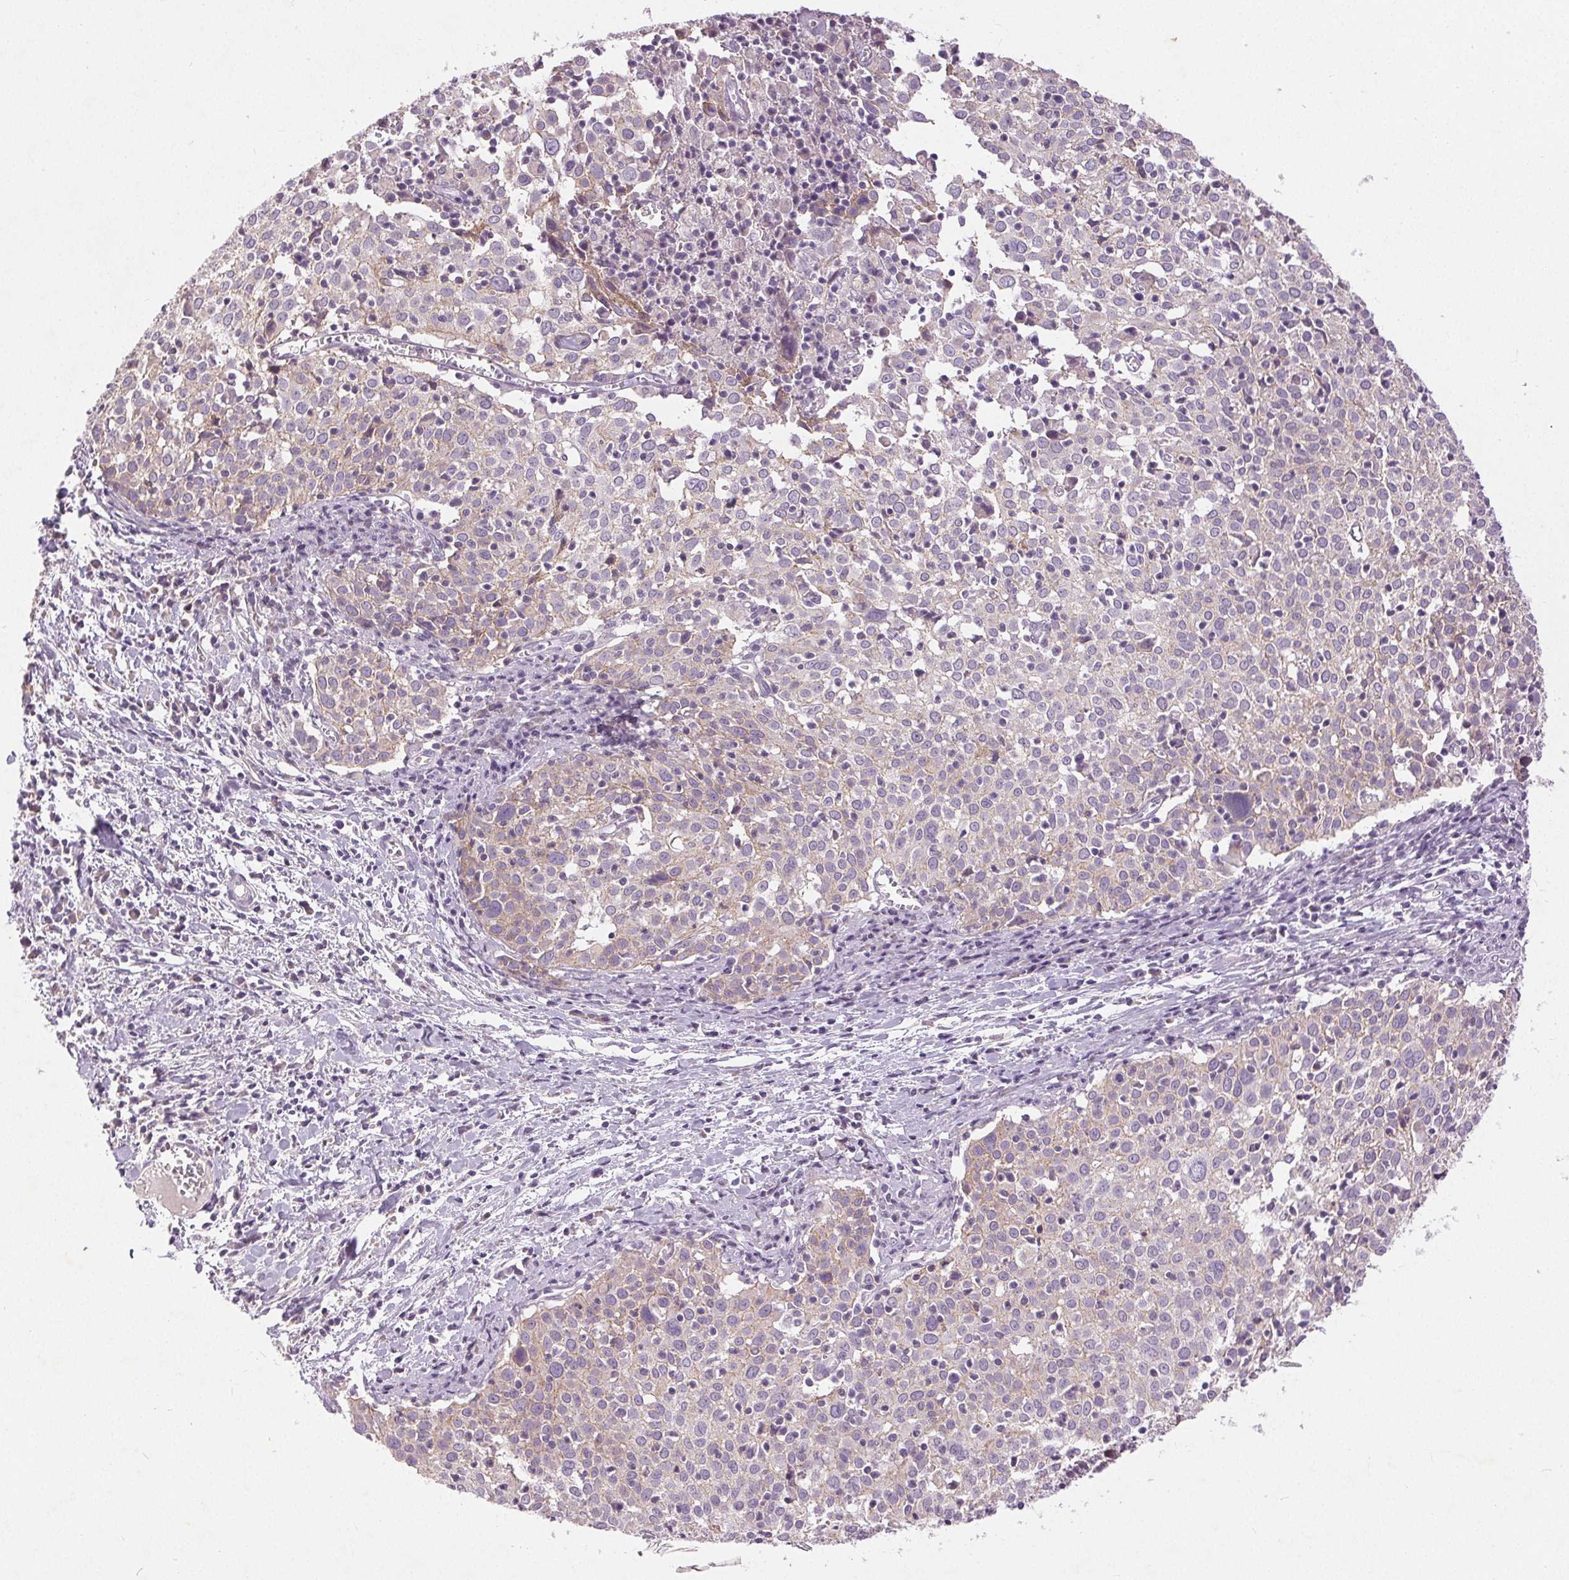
{"staining": {"intensity": "moderate", "quantity": "<25%", "location": "cytoplasmic/membranous"}, "tissue": "cervical cancer", "cell_type": "Tumor cells", "image_type": "cancer", "snomed": [{"axis": "morphology", "description": "Squamous cell carcinoma, NOS"}, {"axis": "topography", "description": "Cervix"}], "caption": "Protein analysis of cervical cancer tissue displays moderate cytoplasmic/membranous expression in approximately <25% of tumor cells. Nuclei are stained in blue.", "gene": "DSG3", "patient": {"sex": "female", "age": 39}}